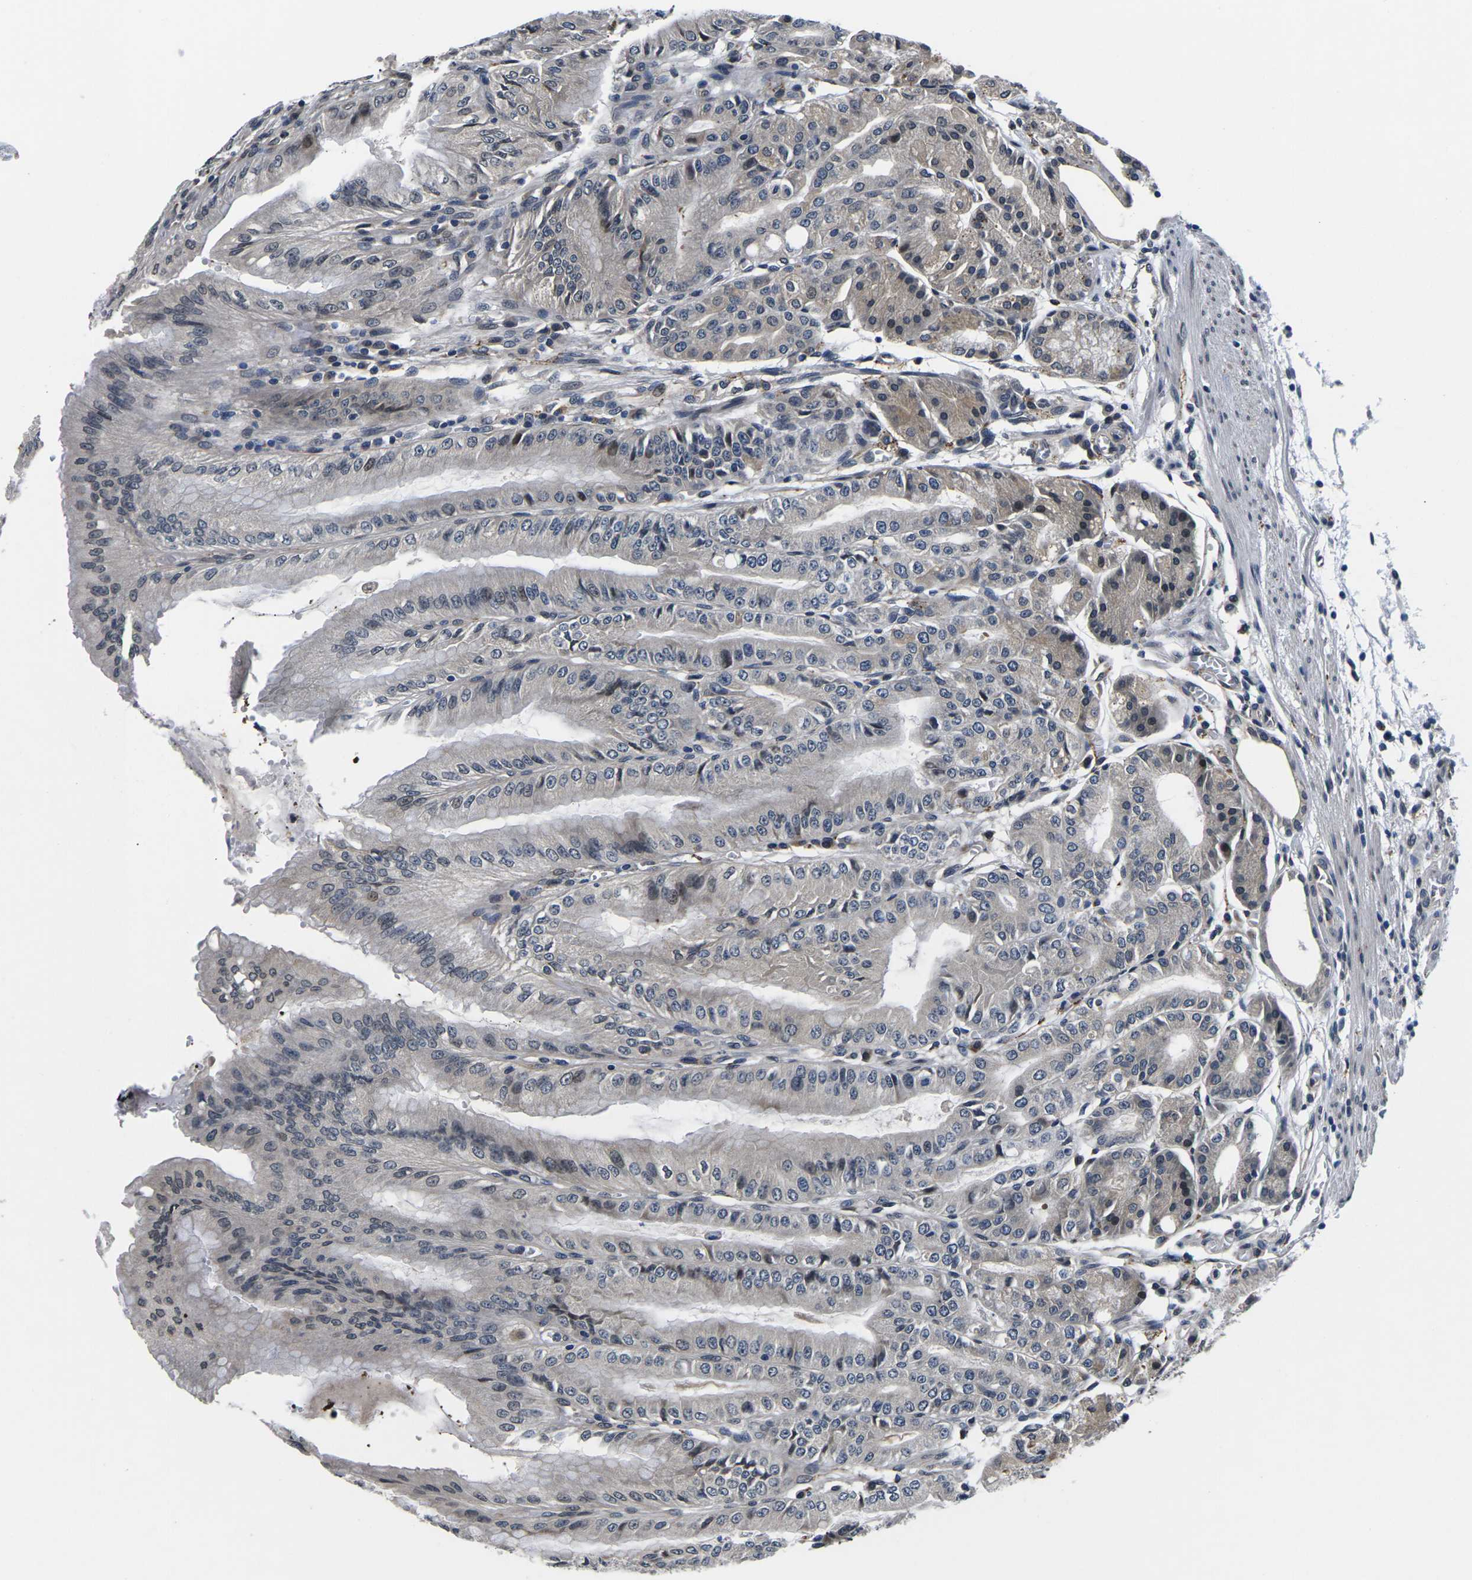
{"staining": {"intensity": "moderate", "quantity": "25%-75%", "location": "cytoplasmic/membranous"}, "tissue": "stomach", "cell_type": "Glandular cells", "image_type": "normal", "snomed": [{"axis": "morphology", "description": "Normal tissue, NOS"}, {"axis": "topography", "description": "Stomach, lower"}], "caption": "A photomicrograph of human stomach stained for a protein reveals moderate cytoplasmic/membranous brown staining in glandular cells.", "gene": "SNX10", "patient": {"sex": "male", "age": 71}}